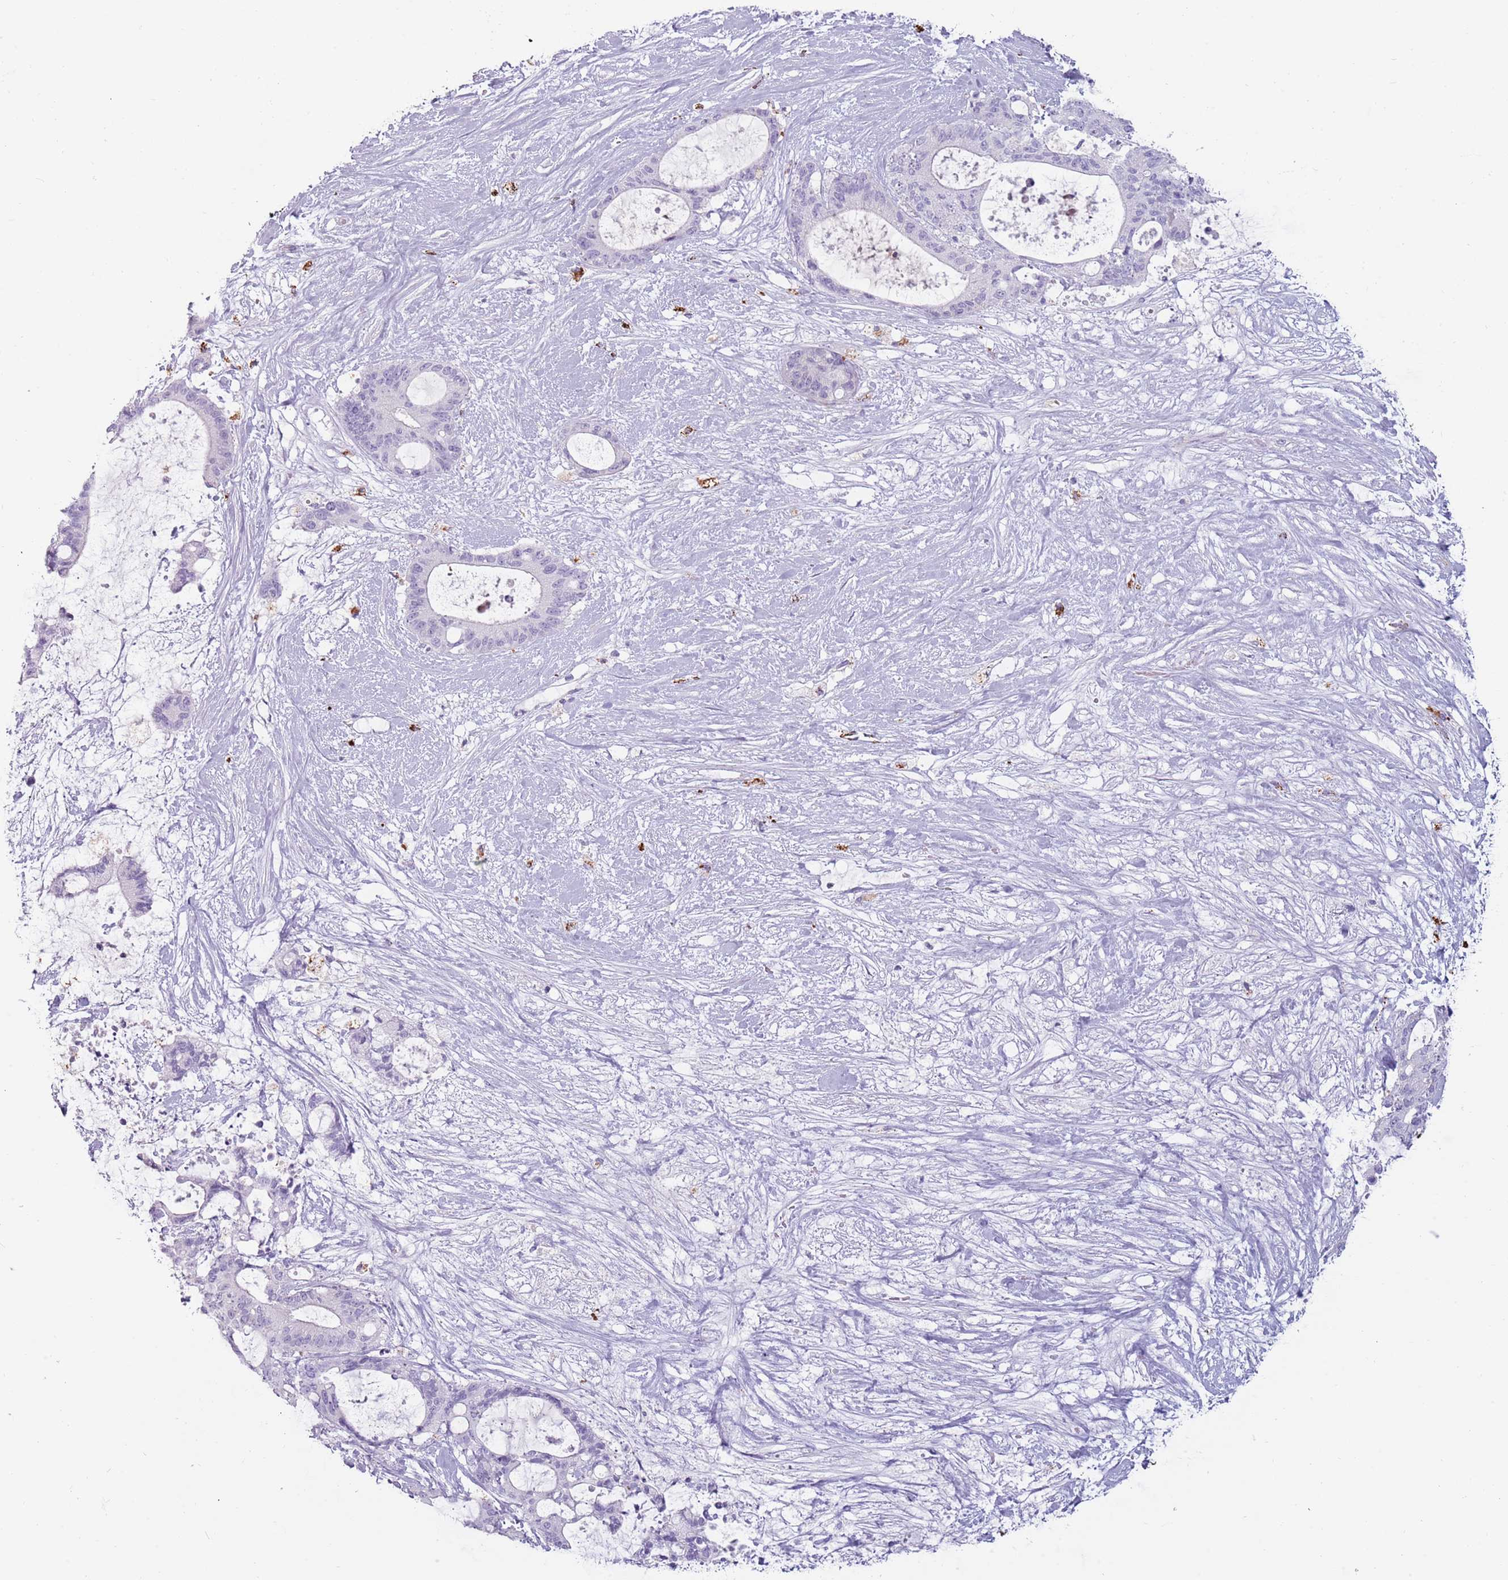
{"staining": {"intensity": "negative", "quantity": "none", "location": "none"}, "tissue": "liver cancer", "cell_type": "Tumor cells", "image_type": "cancer", "snomed": [{"axis": "morphology", "description": "Normal tissue, NOS"}, {"axis": "morphology", "description": "Cholangiocarcinoma"}, {"axis": "topography", "description": "Liver"}, {"axis": "topography", "description": "Peripheral nerve tissue"}], "caption": "Liver cancer was stained to show a protein in brown. There is no significant positivity in tumor cells.", "gene": "NWD2", "patient": {"sex": "female", "age": 73}}